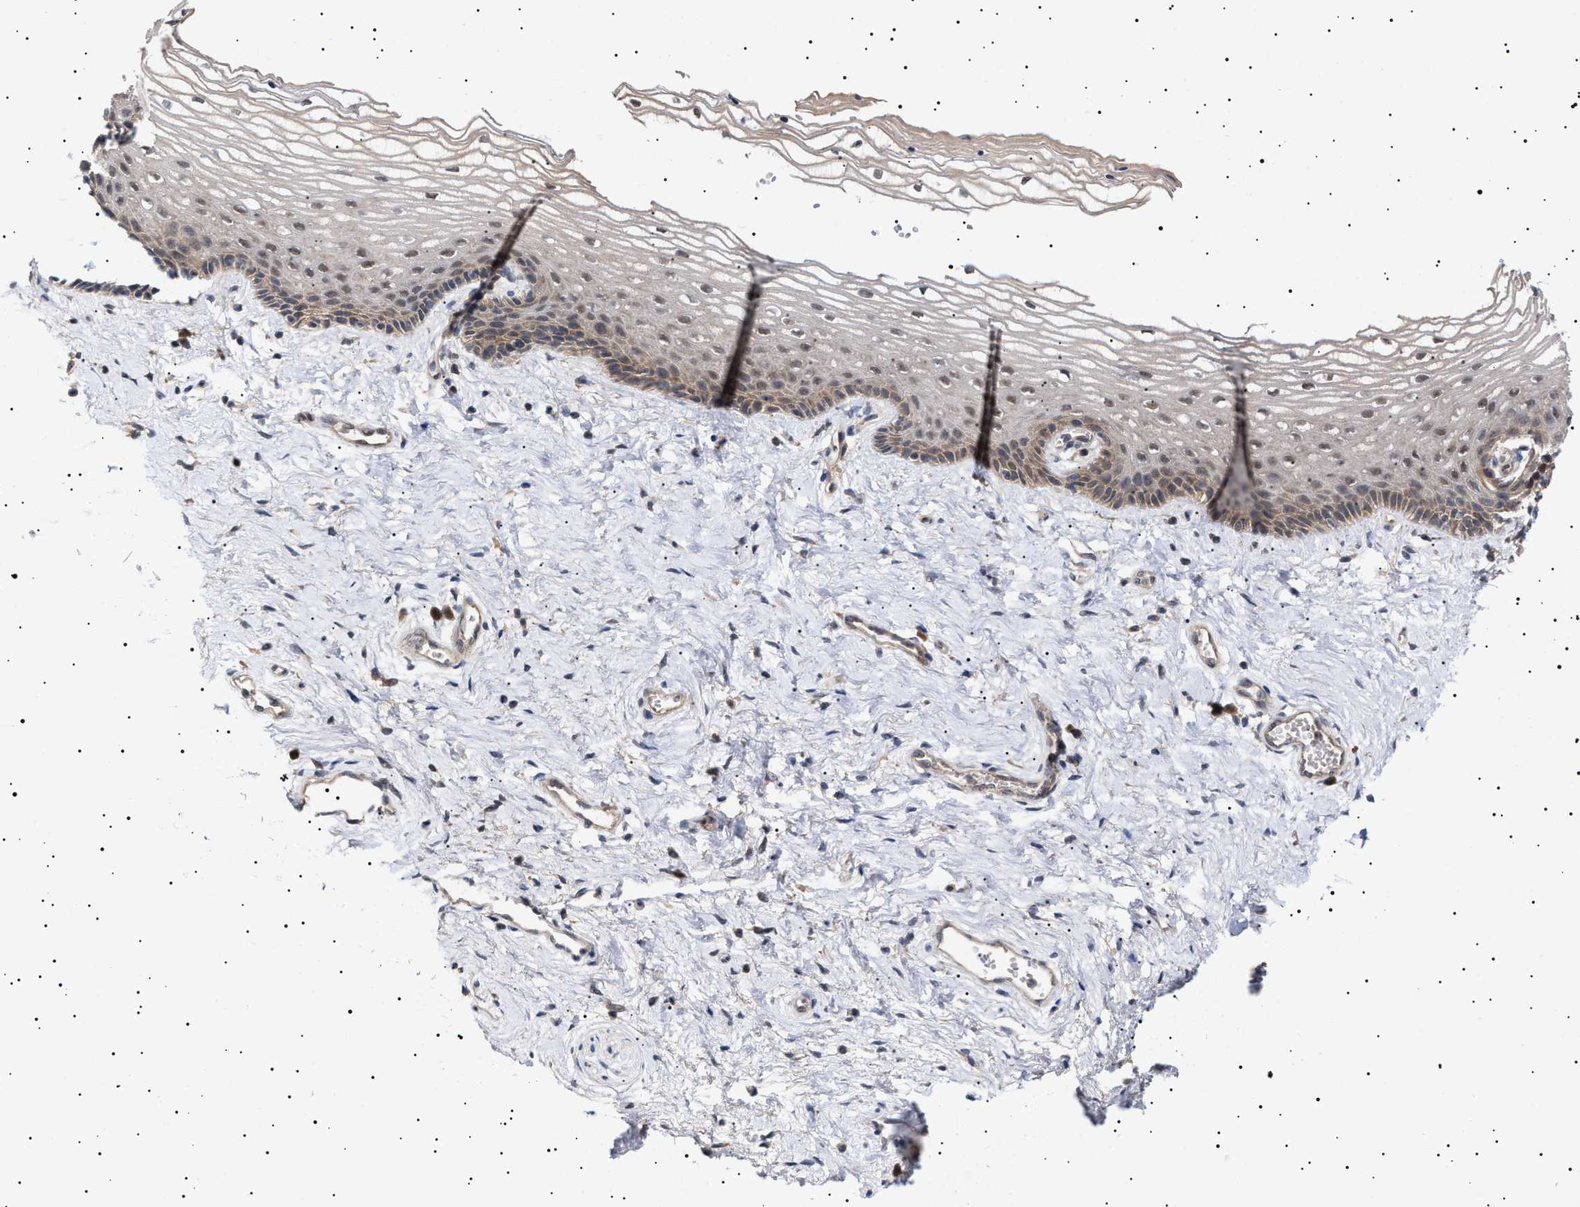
{"staining": {"intensity": "weak", "quantity": "25%-75%", "location": "cytoplasmic/membranous"}, "tissue": "vagina", "cell_type": "Squamous epithelial cells", "image_type": "normal", "snomed": [{"axis": "morphology", "description": "Normal tissue, NOS"}, {"axis": "topography", "description": "Vagina"}], "caption": "This photomicrograph displays IHC staining of unremarkable vagina, with low weak cytoplasmic/membranous positivity in about 25%-75% of squamous epithelial cells.", "gene": "NPLOC4", "patient": {"sex": "female", "age": 46}}